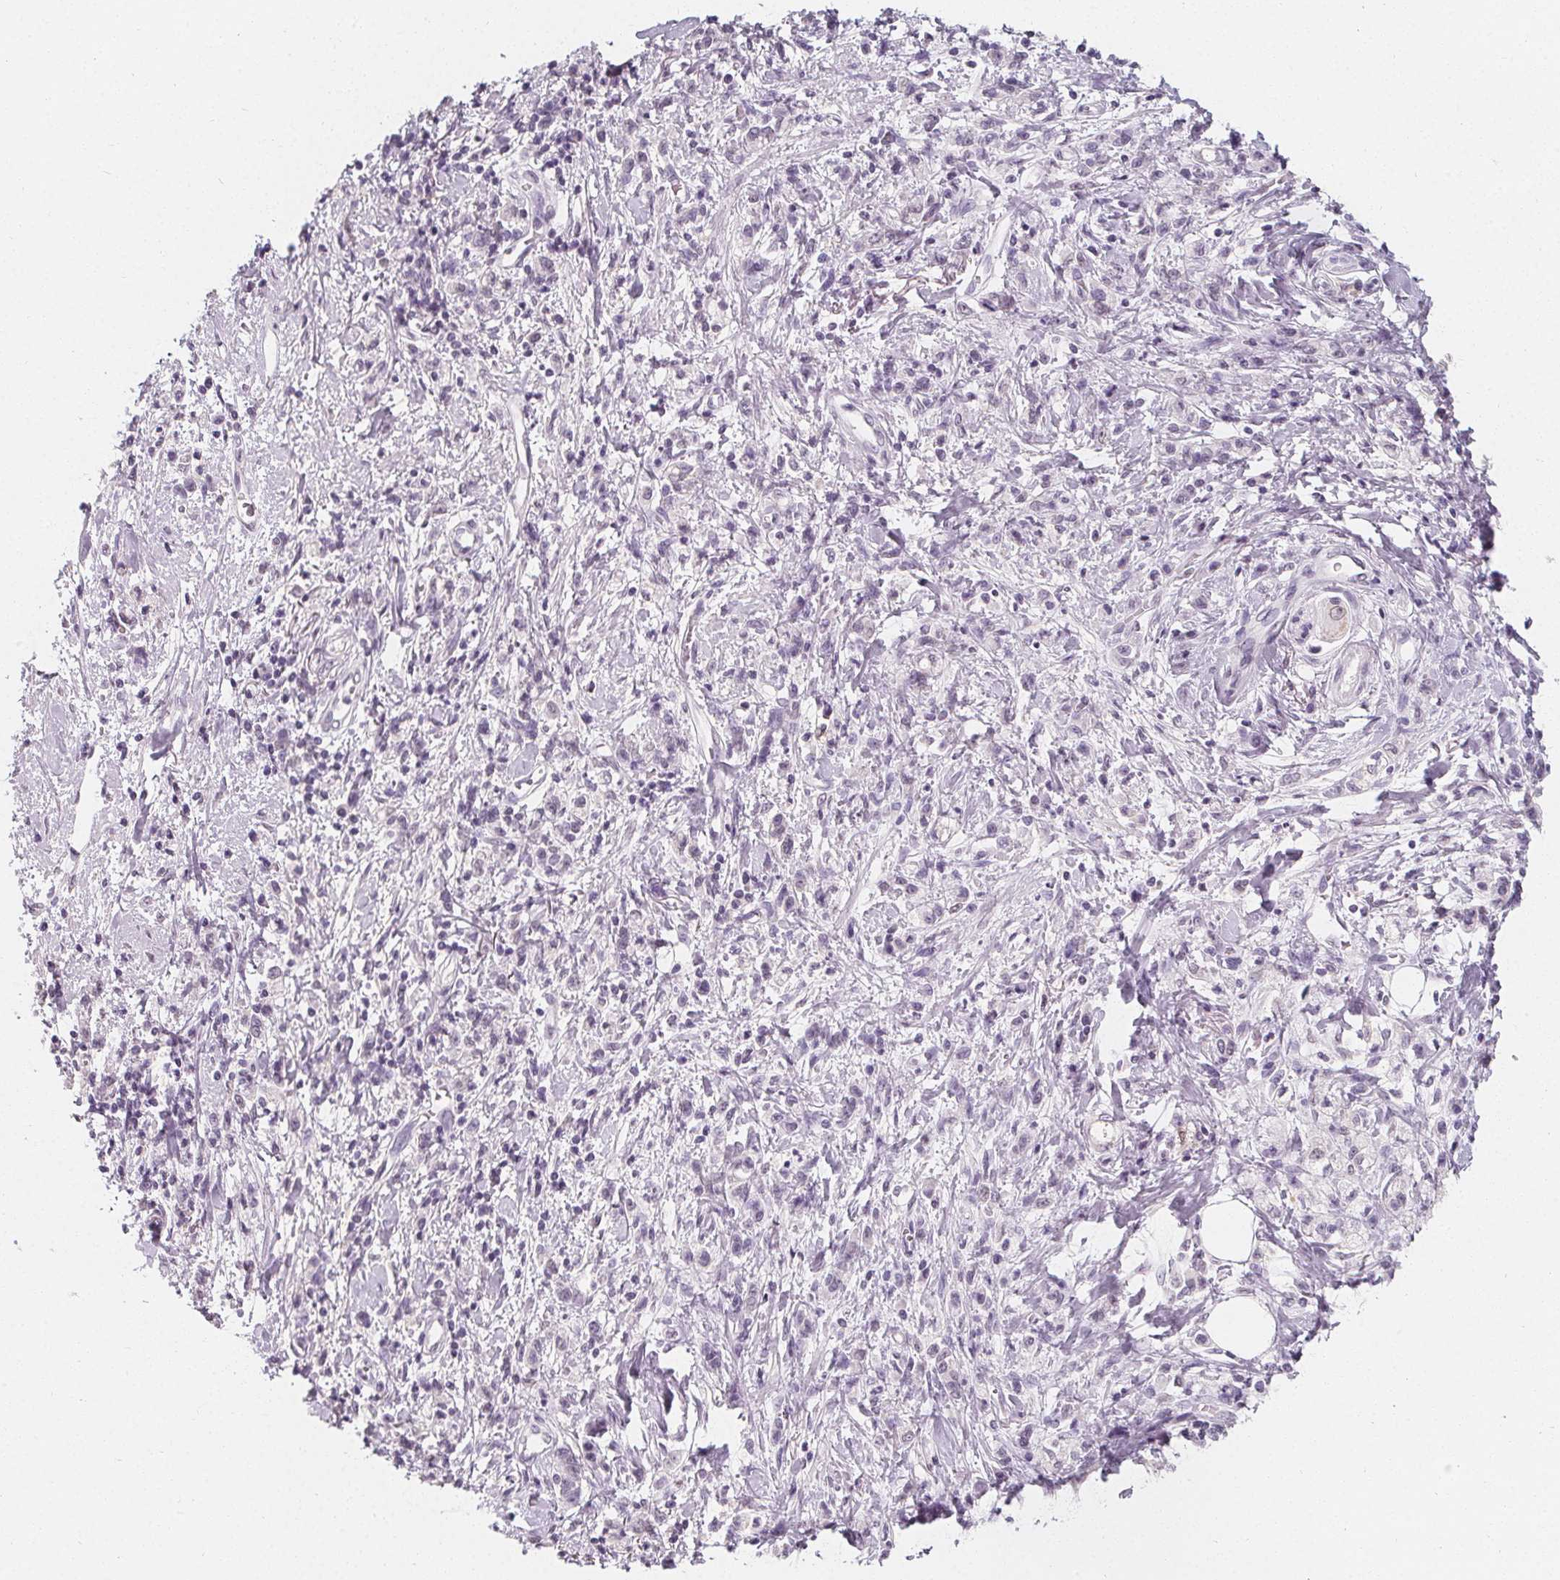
{"staining": {"intensity": "negative", "quantity": "none", "location": "none"}, "tissue": "stomach cancer", "cell_type": "Tumor cells", "image_type": "cancer", "snomed": [{"axis": "morphology", "description": "Adenocarcinoma, NOS"}, {"axis": "topography", "description": "Stomach"}], "caption": "IHC histopathology image of neoplastic tissue: human stomach adenocarcinoma stained with DAB shows no significant protein expression in tumor cells.", "gene": "DBX2", "patient": {"sex": "male", "age": 77}}